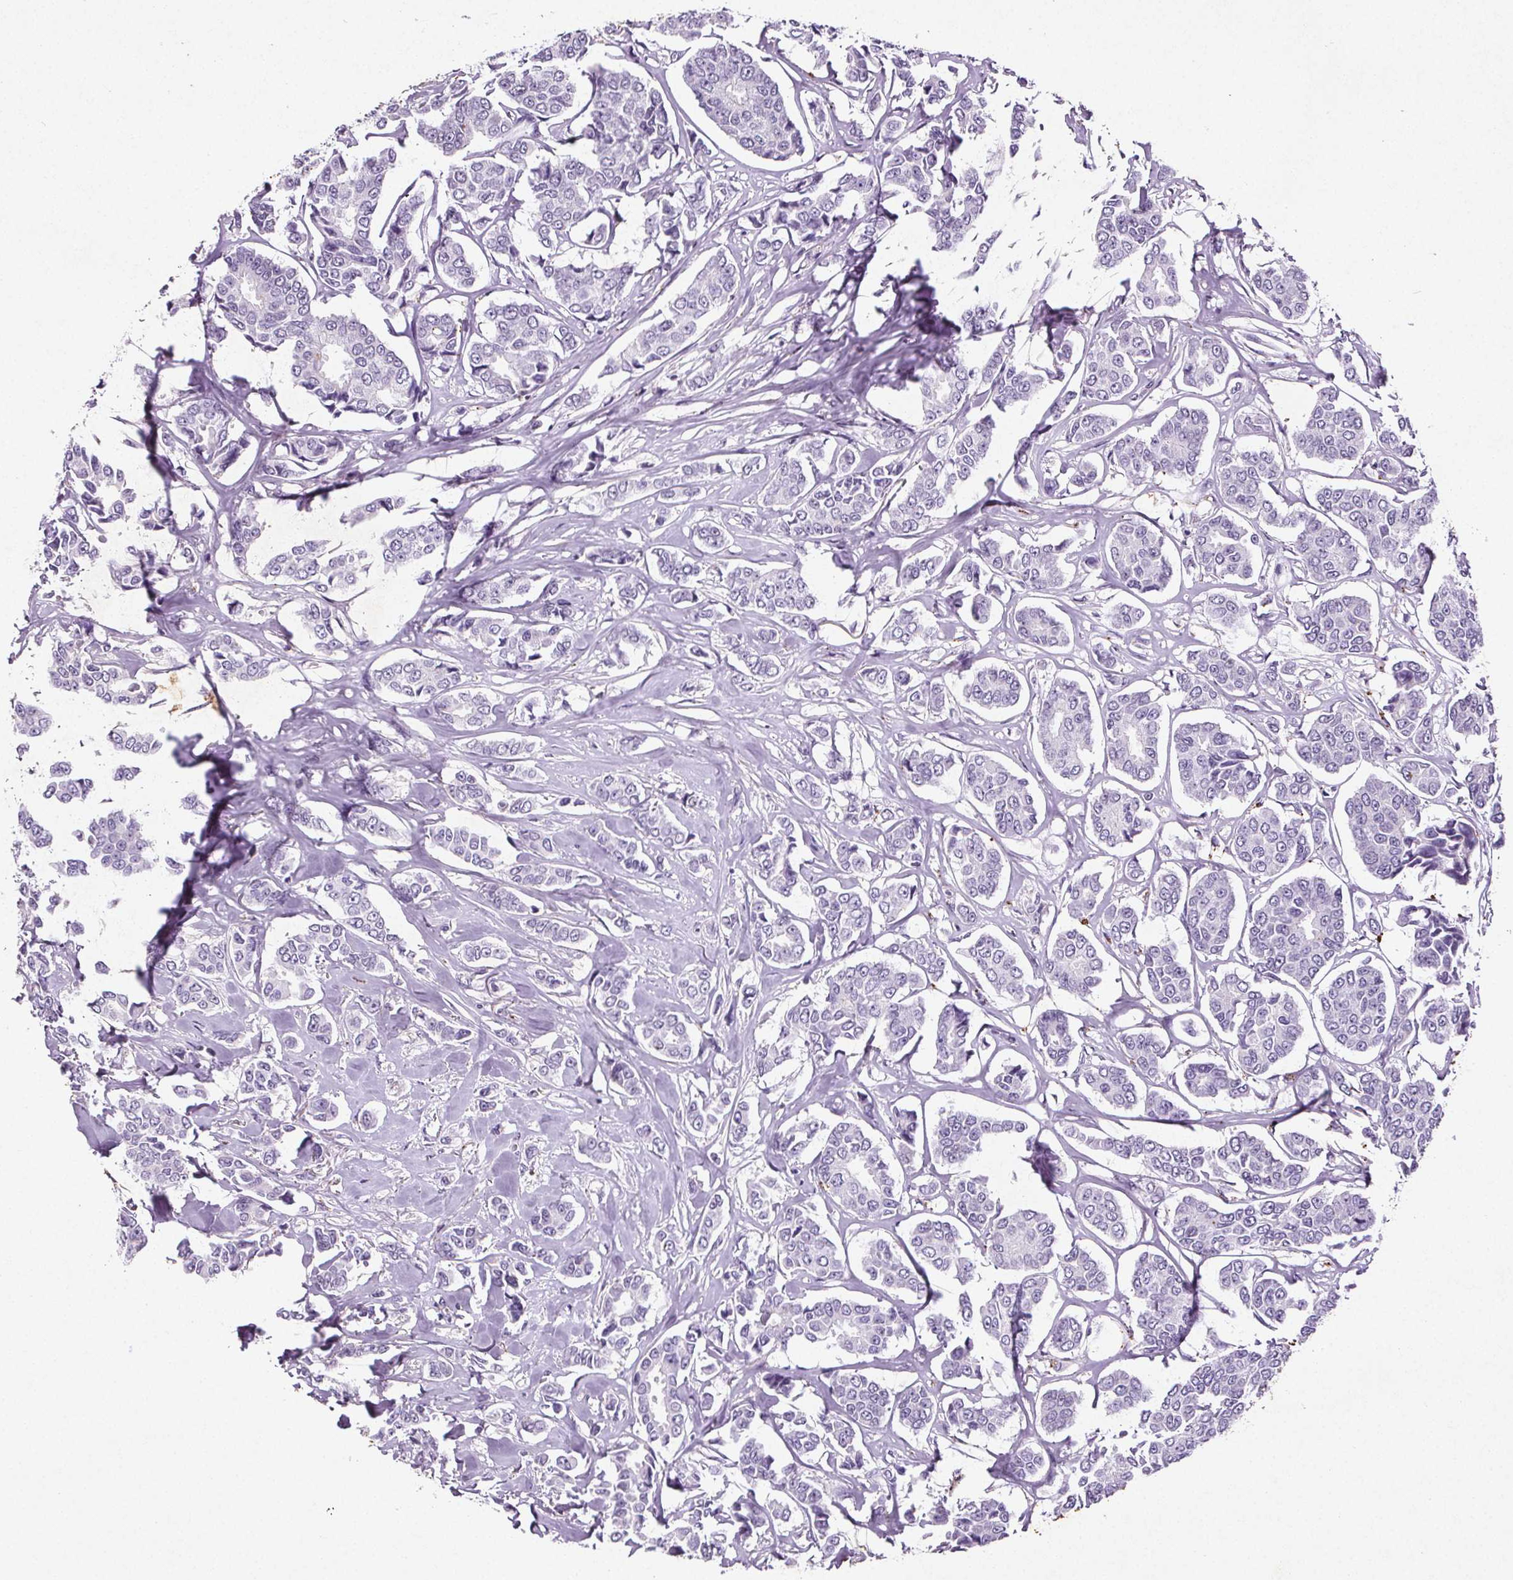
{"staining": {"intensity": "negative", "quantity": "none", "location": "none"}, "tissue": "breast cancer", "cell_type": "Tumor cells", "image_type": "cancer", "snomed": [{"axis": "morphology", "description": "Duct carcinoma"}, {"axis": "topography", "description": "Breast"}], "caption": "This histopathology image is of breast cancer (intraductal carcinoma) stained with IHC to label a protein in brown with the nuclei are counter-stained blue. There is no expression in tumor cells.", "gene": "C19orf84", "patient": {"sex": "female", "age": 94}}